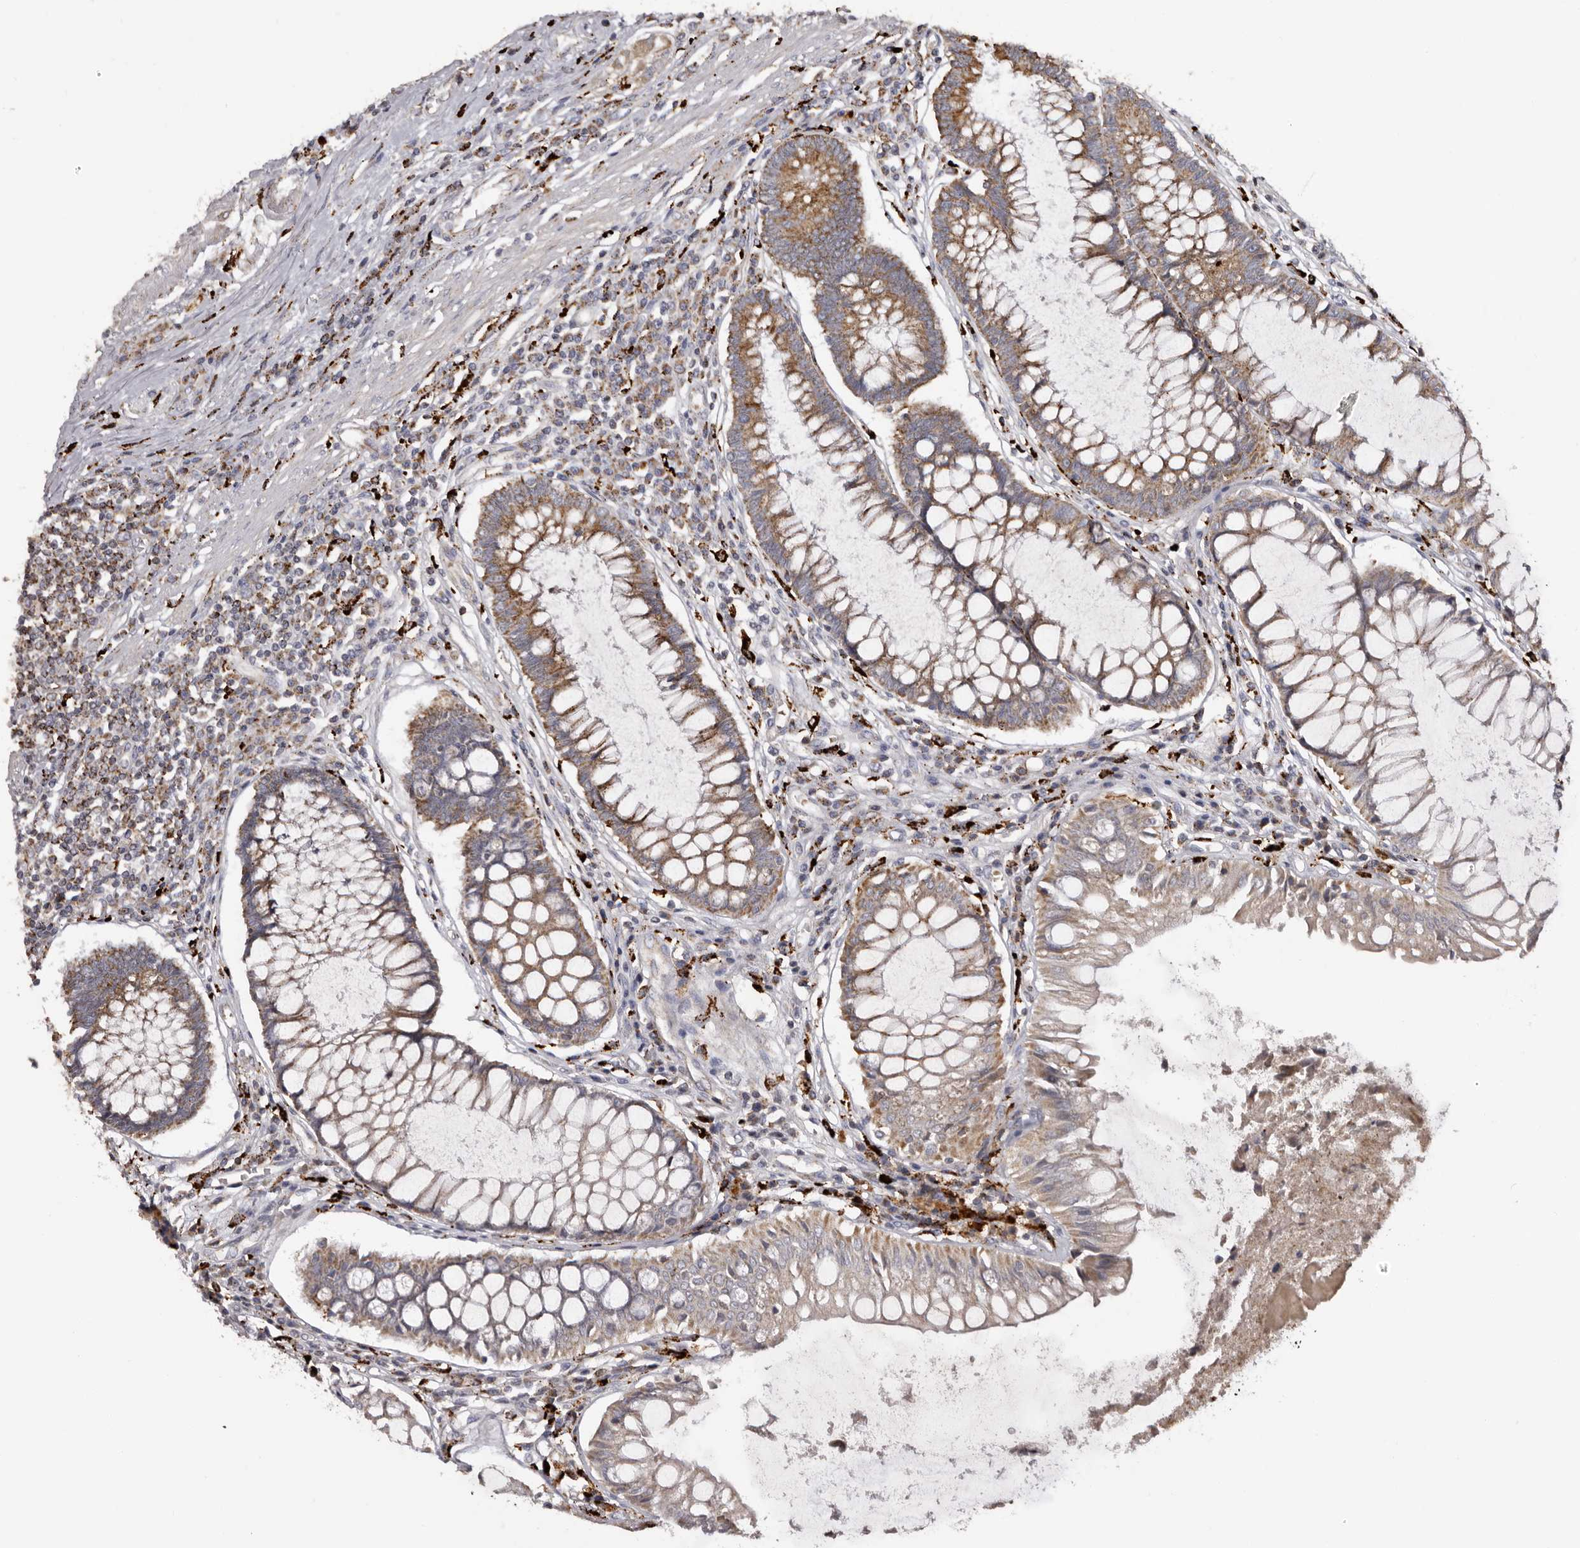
{"staining": {"intensity": "moderate", "quantity": ">75%", "location": "cytoplasmic/membranous"}, "tissue": "colorectal cancer", "cell_type": "Tumor cells", "image_type": "cancer", "snomed": [{"axis": "morphology", "description": "Adenocarcinoma, NOS"}, {"axis": "topography", "description": "Rectum"}], "caption": "Immunohistochemistry (IHC) (DAB) staining of human adenocarcinoma (colorectal) reveals moderate cytoplasmic/membranous protein staining in approximately >75% of tumor cells.", "gene": "MECR", "patient": {"sex": "male", "age": 84}}